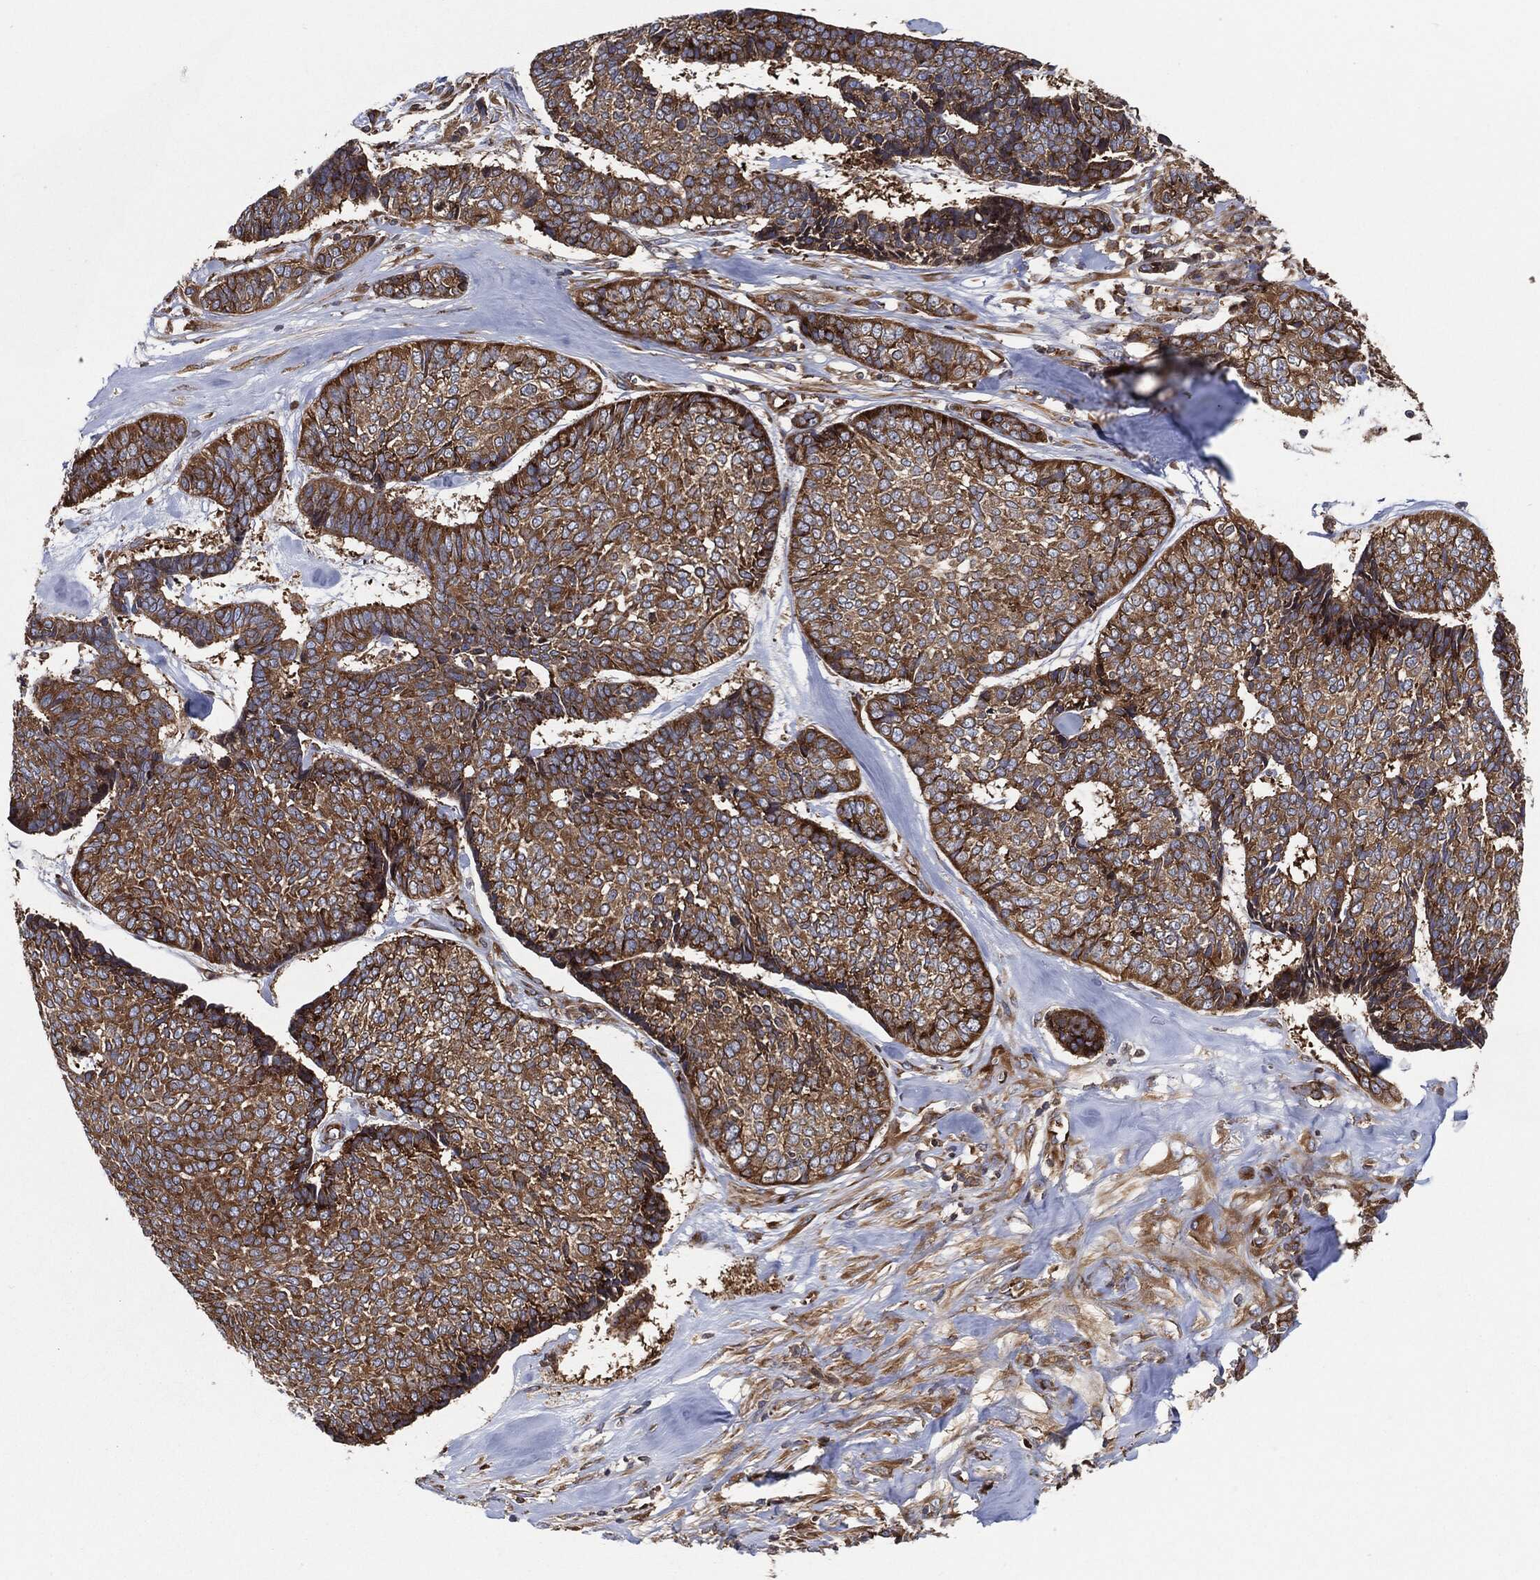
{"staining": {"intensity": "moderate", "quantity": ">75%", "location": "cytoplasmic/membranous"}, "tissue": "skin cancer", "cell_type": "Tumor cells", "image_type": "cancer", "snomed": [{"axis": "morphology", "description": "Basal cell carcinoma"}, {"axis": "topography", "description": "Skin"}], "caption": "Brown immunohistochemical staining in basal cell carcinoma (skin) reveals moderate cytoplasmic/membranous positivity in about >75% of tumor cells.", "gene": "EIF2S2", "patient": {"sex": "male", "age": 86}}